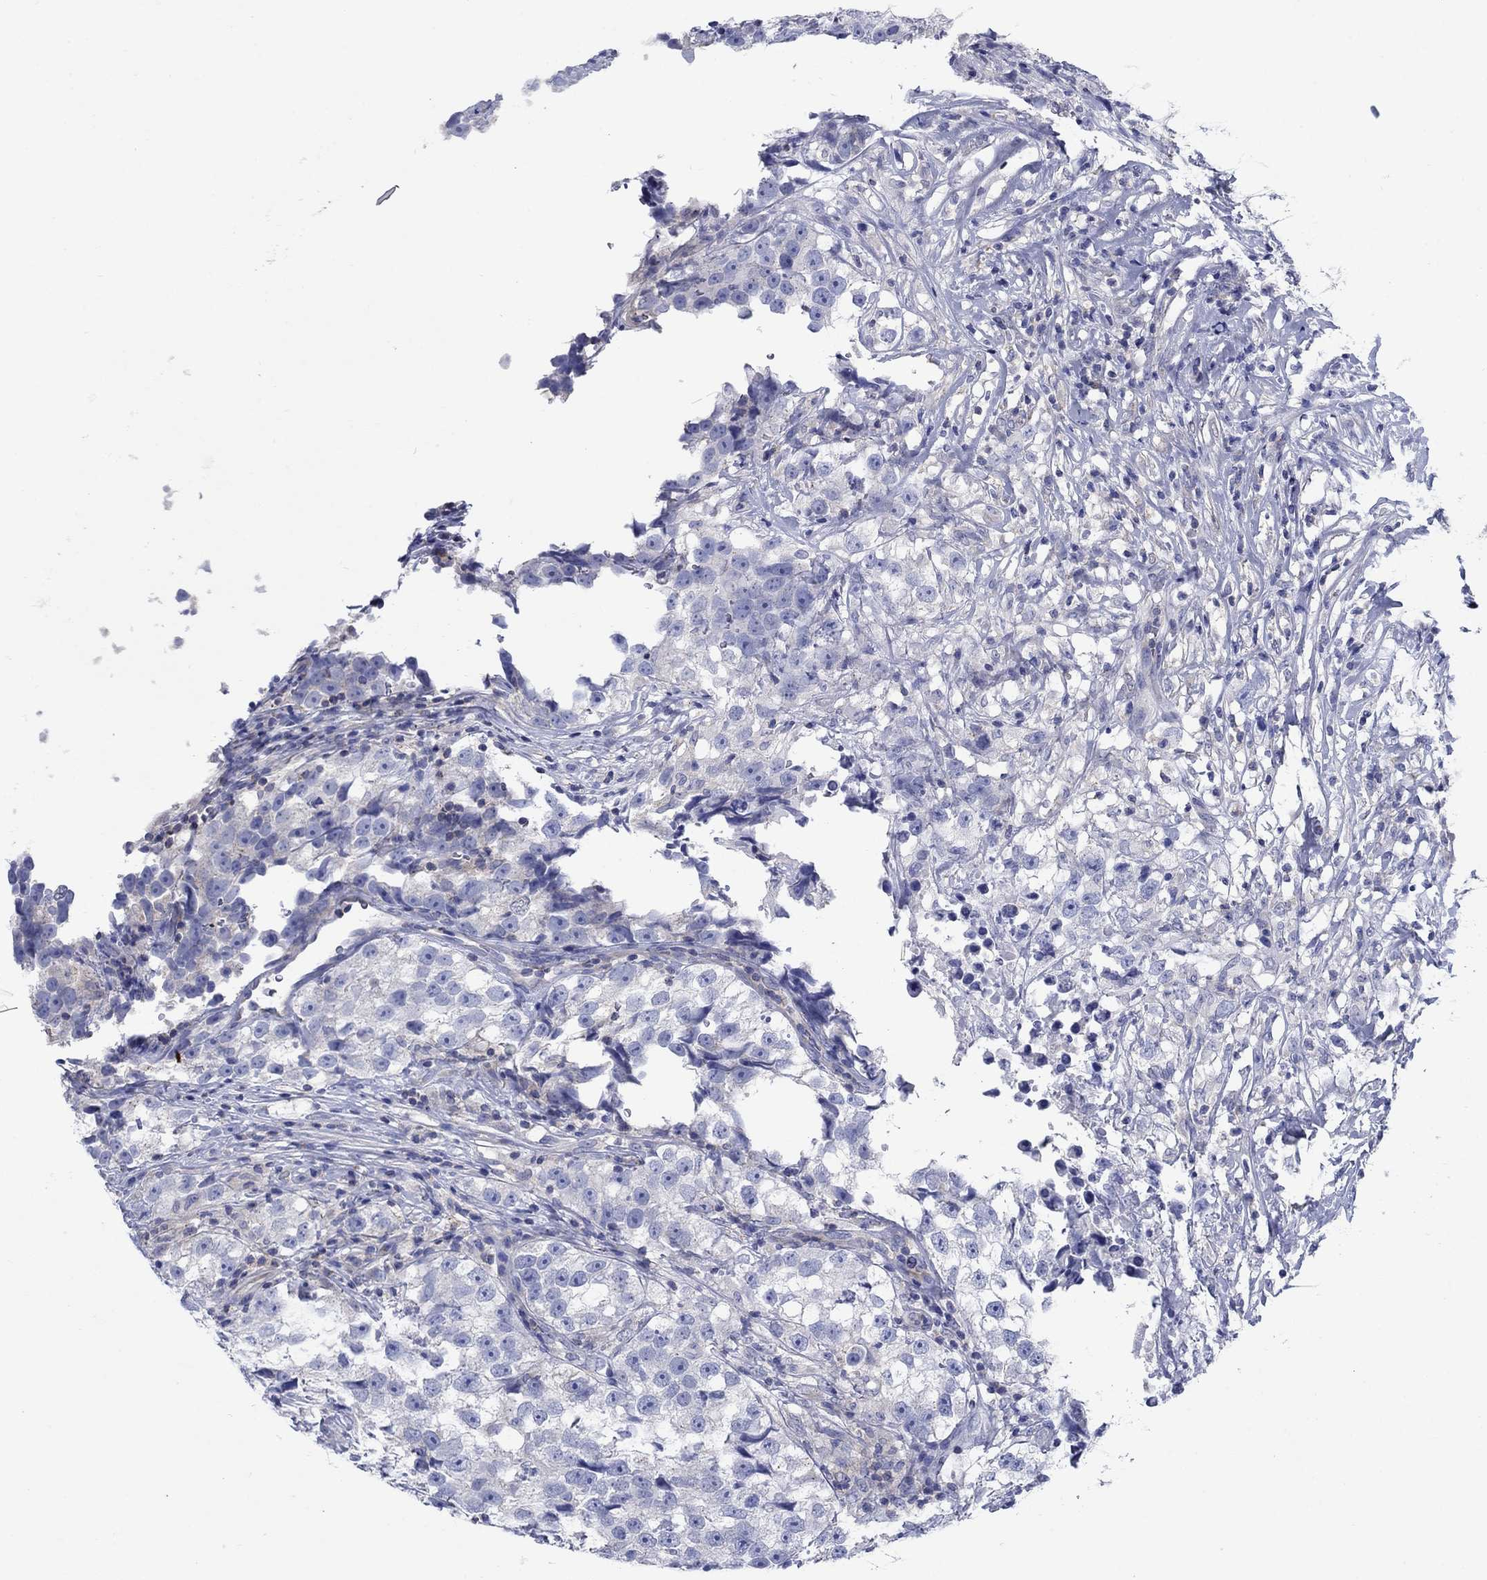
{"staining": {"intensity": "negative", "quantity": "none", "location": "none"}, "tissue": "testis cancer", "cell_type": "Tumor cells", "image_type": "cancer", "snomed": [{"axis": "morphology", "description": "Seminoma, NOS"}, {"axis": "topography", "description": "Testis"}], "caption": "IHC image of testis seminoma stained for a protein (brown), which exhibits no staining in tumor cells.", "gene": "SULT2B1", "patient": {"sex": "male", "age": 46}}